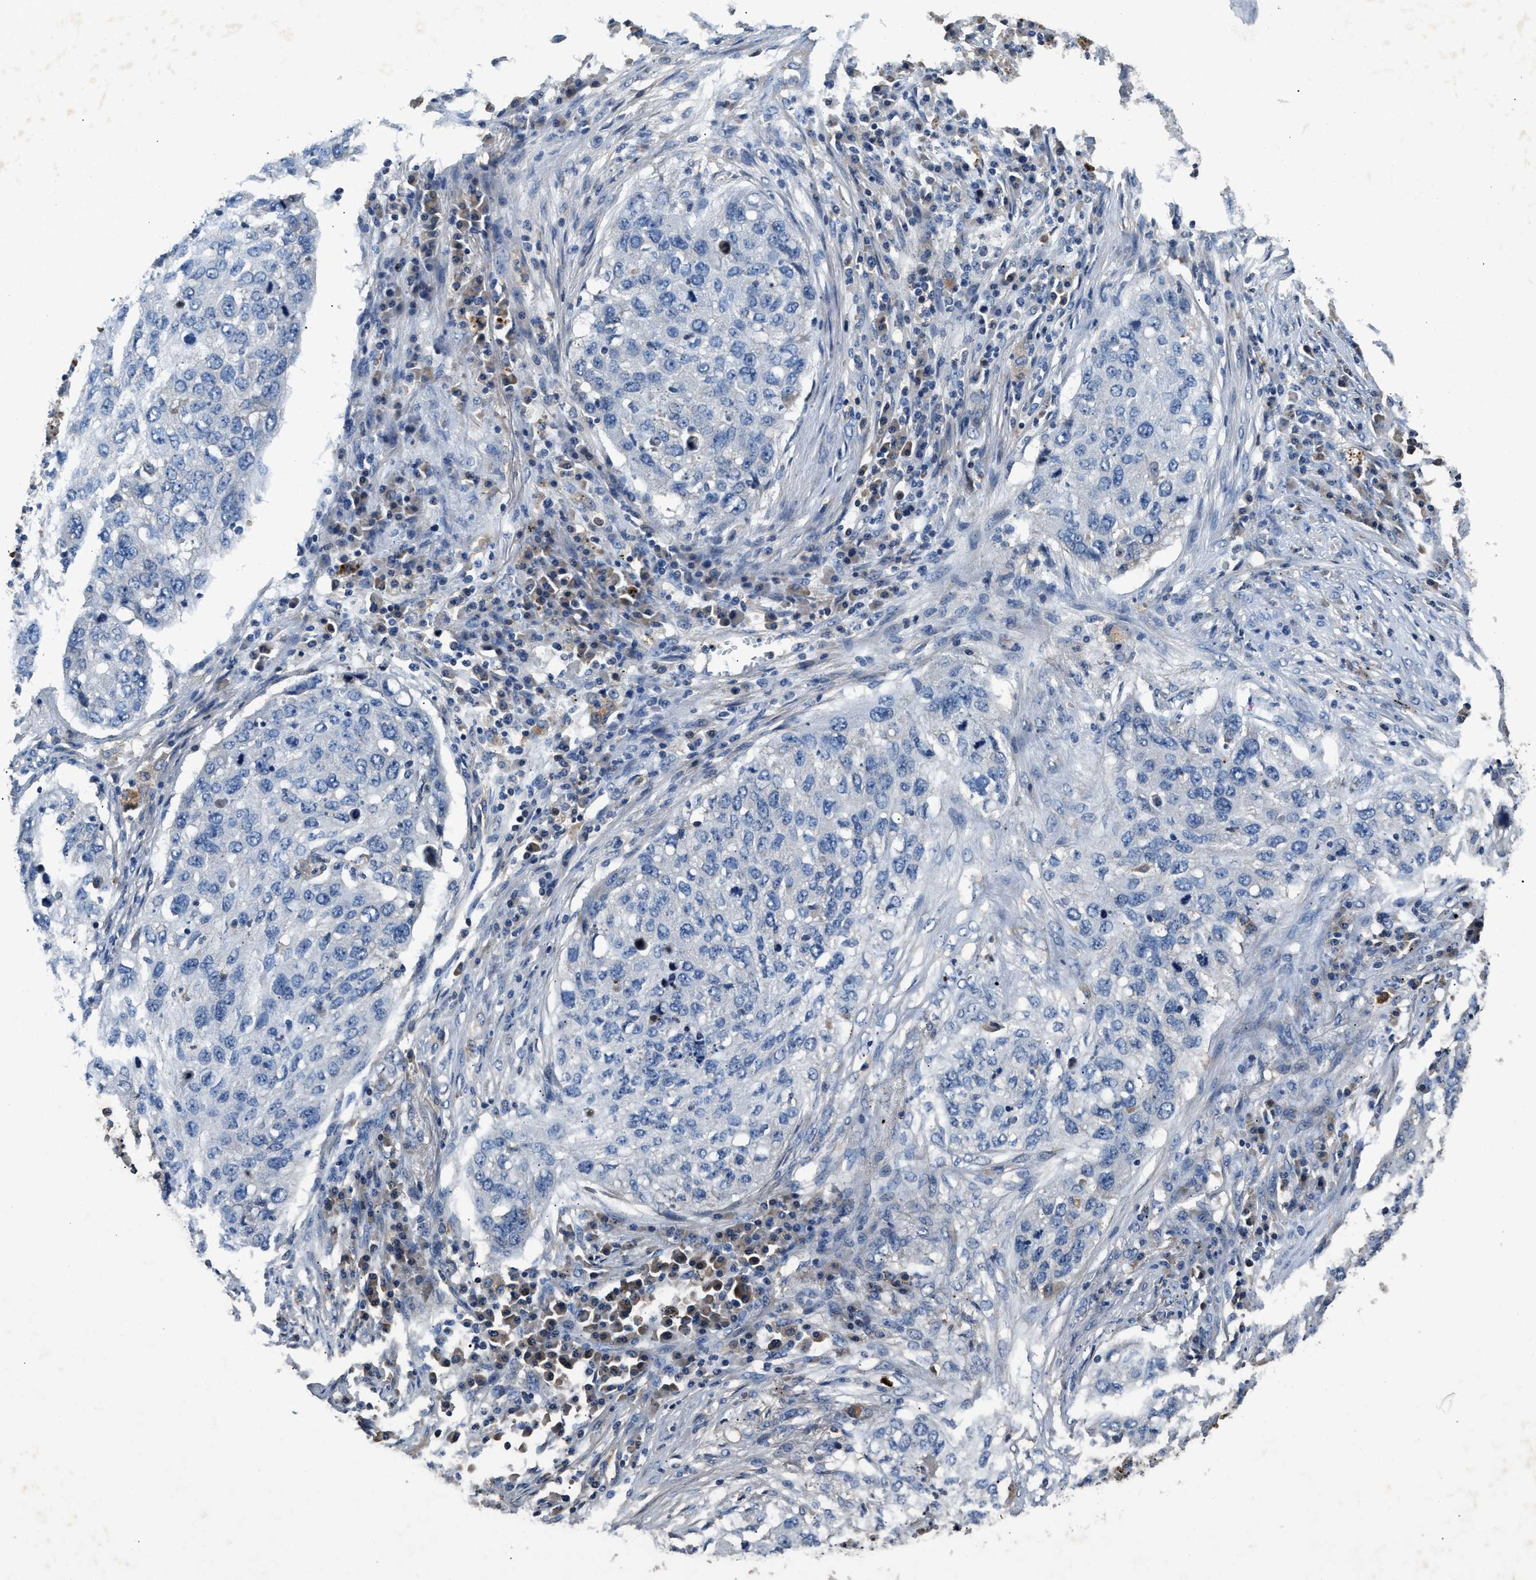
{"staining": {"intensity": "negative", "quantity": "none", "location": "none"}, "tissue": "lung cancer", "cell_type": "Tumor cells", "image_type": "cancer", "snomed": [{"axis": "morphology", "description": "Squamous cell carcinoma, NOS"}, {"axis": "topography", "description": "Lung"}], "caption": "Tumor cells show no significant expression in lung squamous cell carcinoma.", "gene": "C3", "patient": {"sex": "female", "age": 63}}